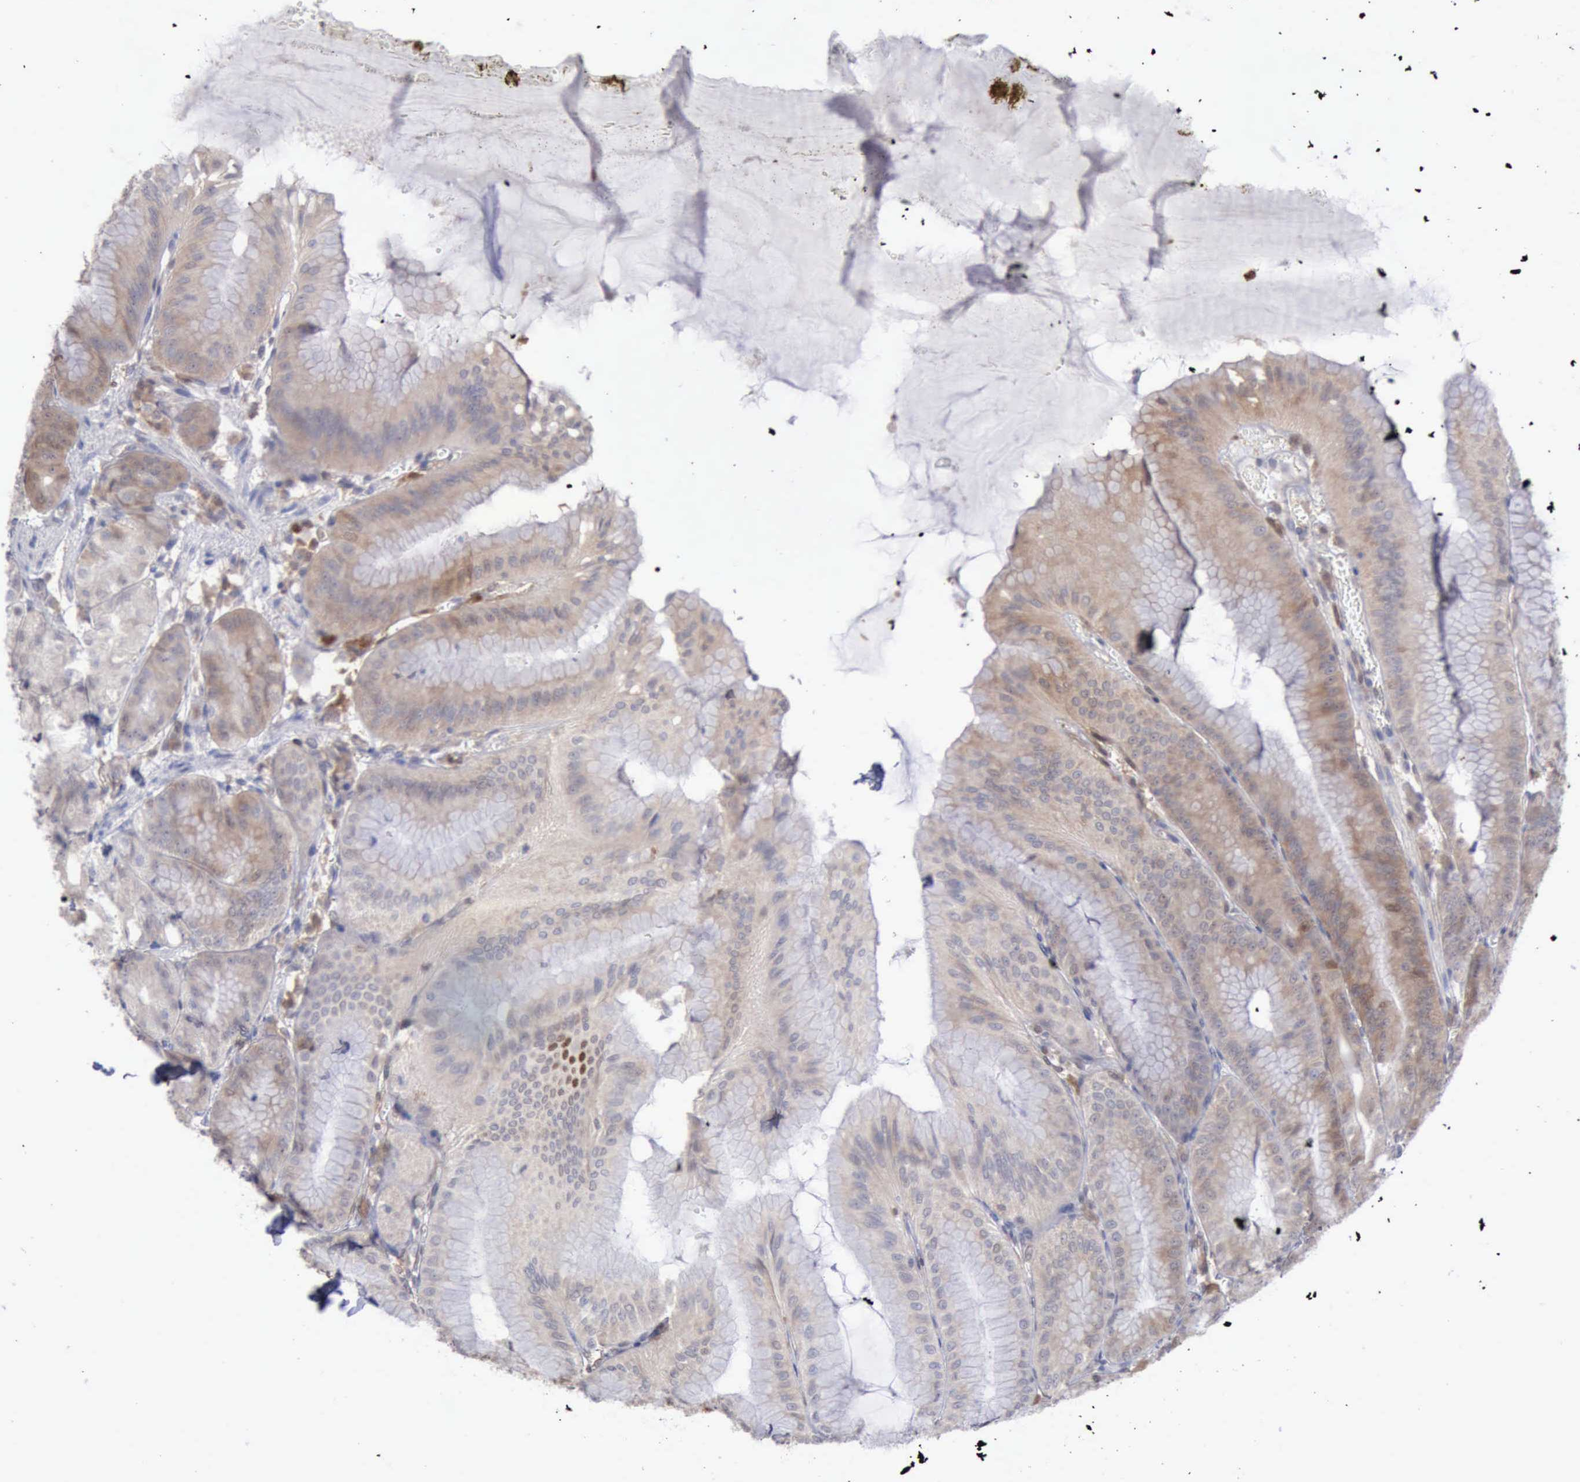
{"staining": {"intensity": "weak", "quantity": ">75%", "location": "cytoplasmic/membranous"}, "tissue": "stomach", "cell_type": "Glandular cells", "image_type": "normal", "snomed": [{"axis": "morphology", "description": "Normal tissue, NOS"}, {"axis": "topography", "description": "Stomach, lower"}], "caption": "Weak cytoplasmic/membranous positivity for a protein is appreciated in approximately >75% of glandular cells of normal stomach using IHC.", "gene": "STAT1", "patient": {"sex": "male", "age": 71}}